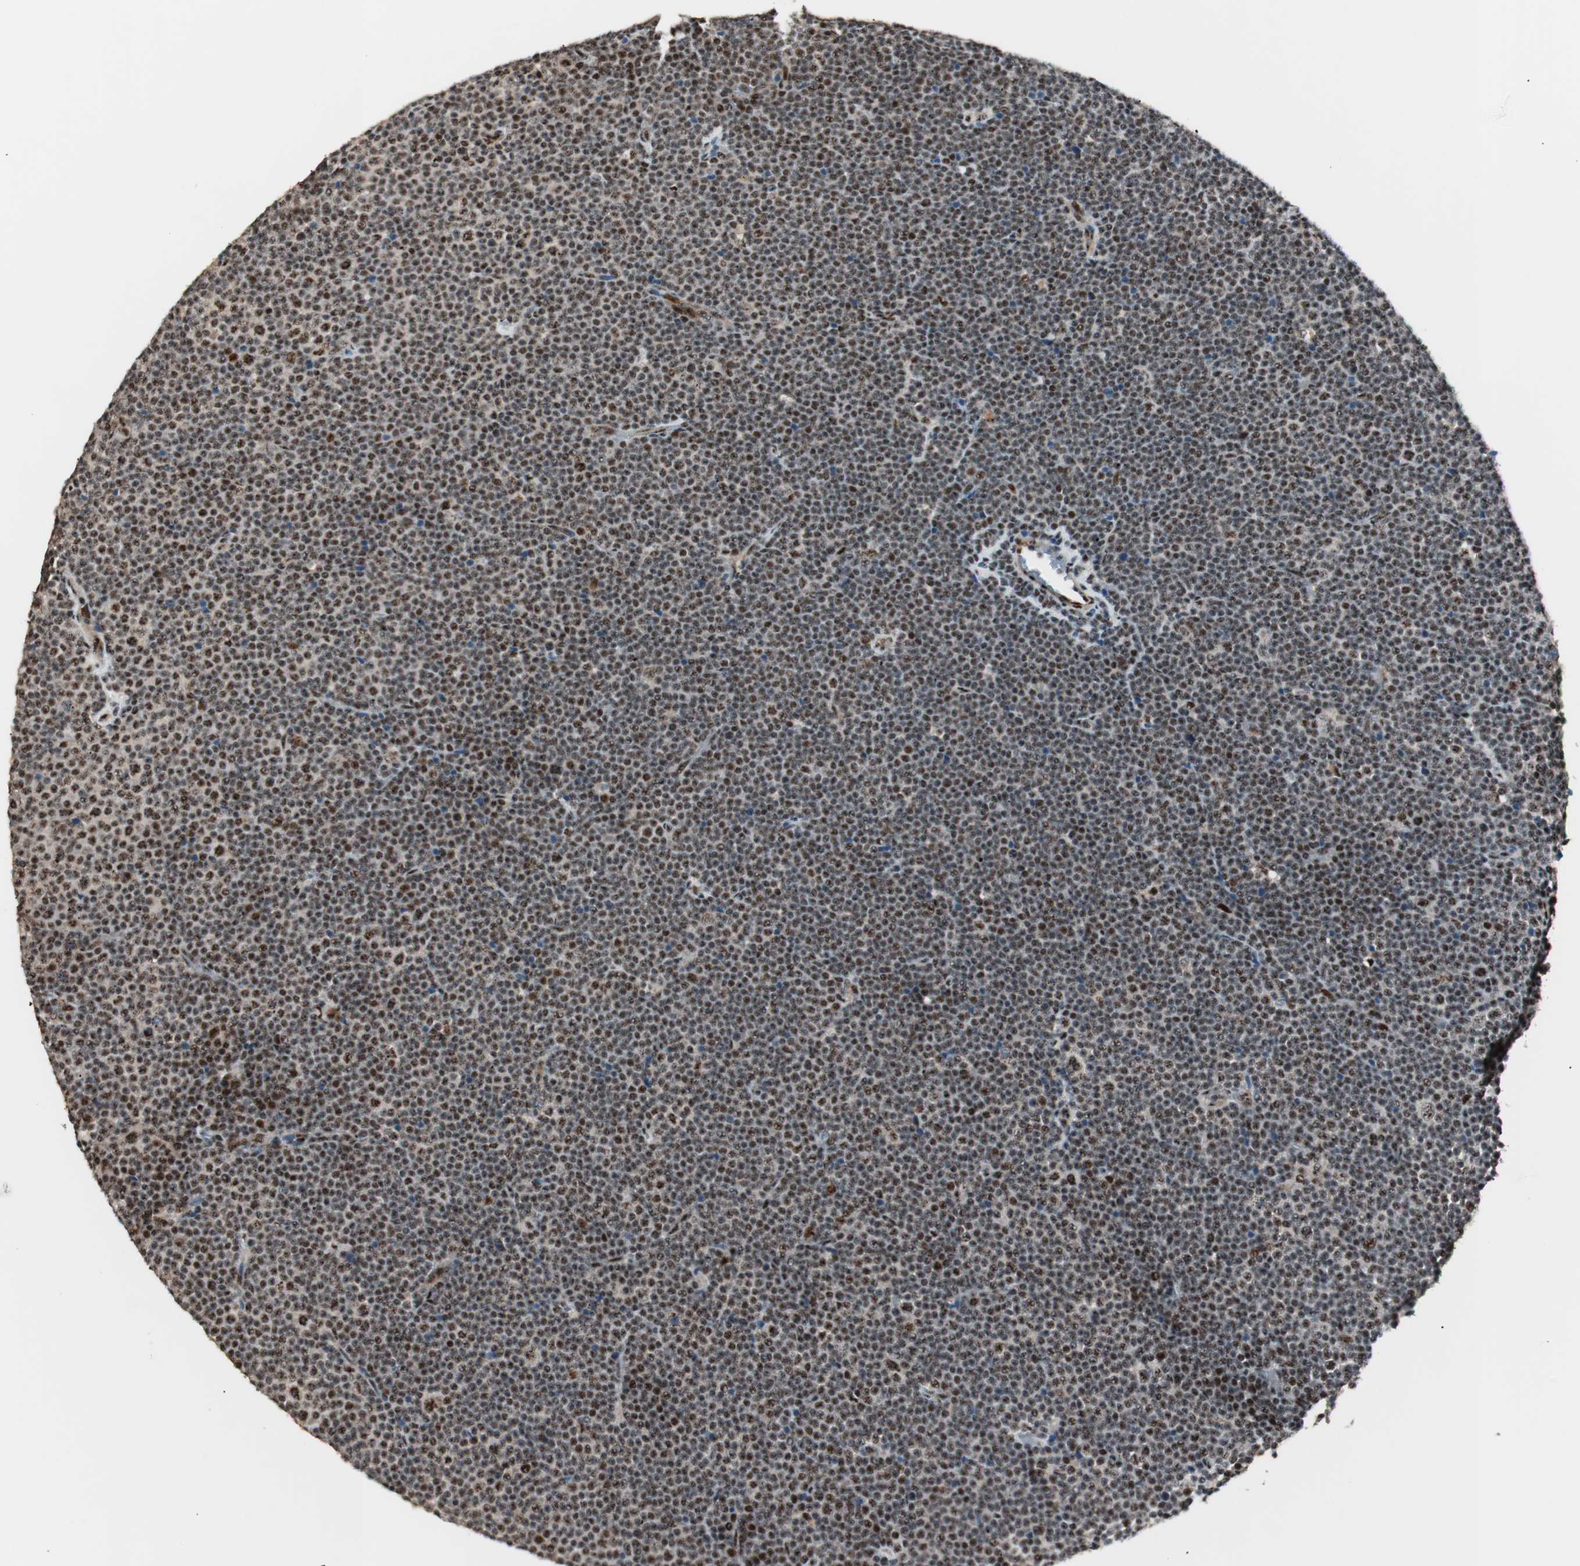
{"staining": {"intensity": "moderate", "quantity": ">75%", "location": "nuclear"}, "tissue": "lymphoma", "cell_type": "Tumor cells", "image_type": "cancer", "snomed": [{"axis": "morphology", "description": "Malignant lymphoma, non-Hodgkin's type, Low grade"}, {"axis": "topography", "description": "Lymph node"}], "caption": "Malignant lymphoma, non-Hodgkin's type (low-grade) stained with a brown dye reveals moderate nuclear positive positivity in about >75% of tumor cells.", "gene": "NR5A2", "patient": {"sex": "female", "age": 67}}